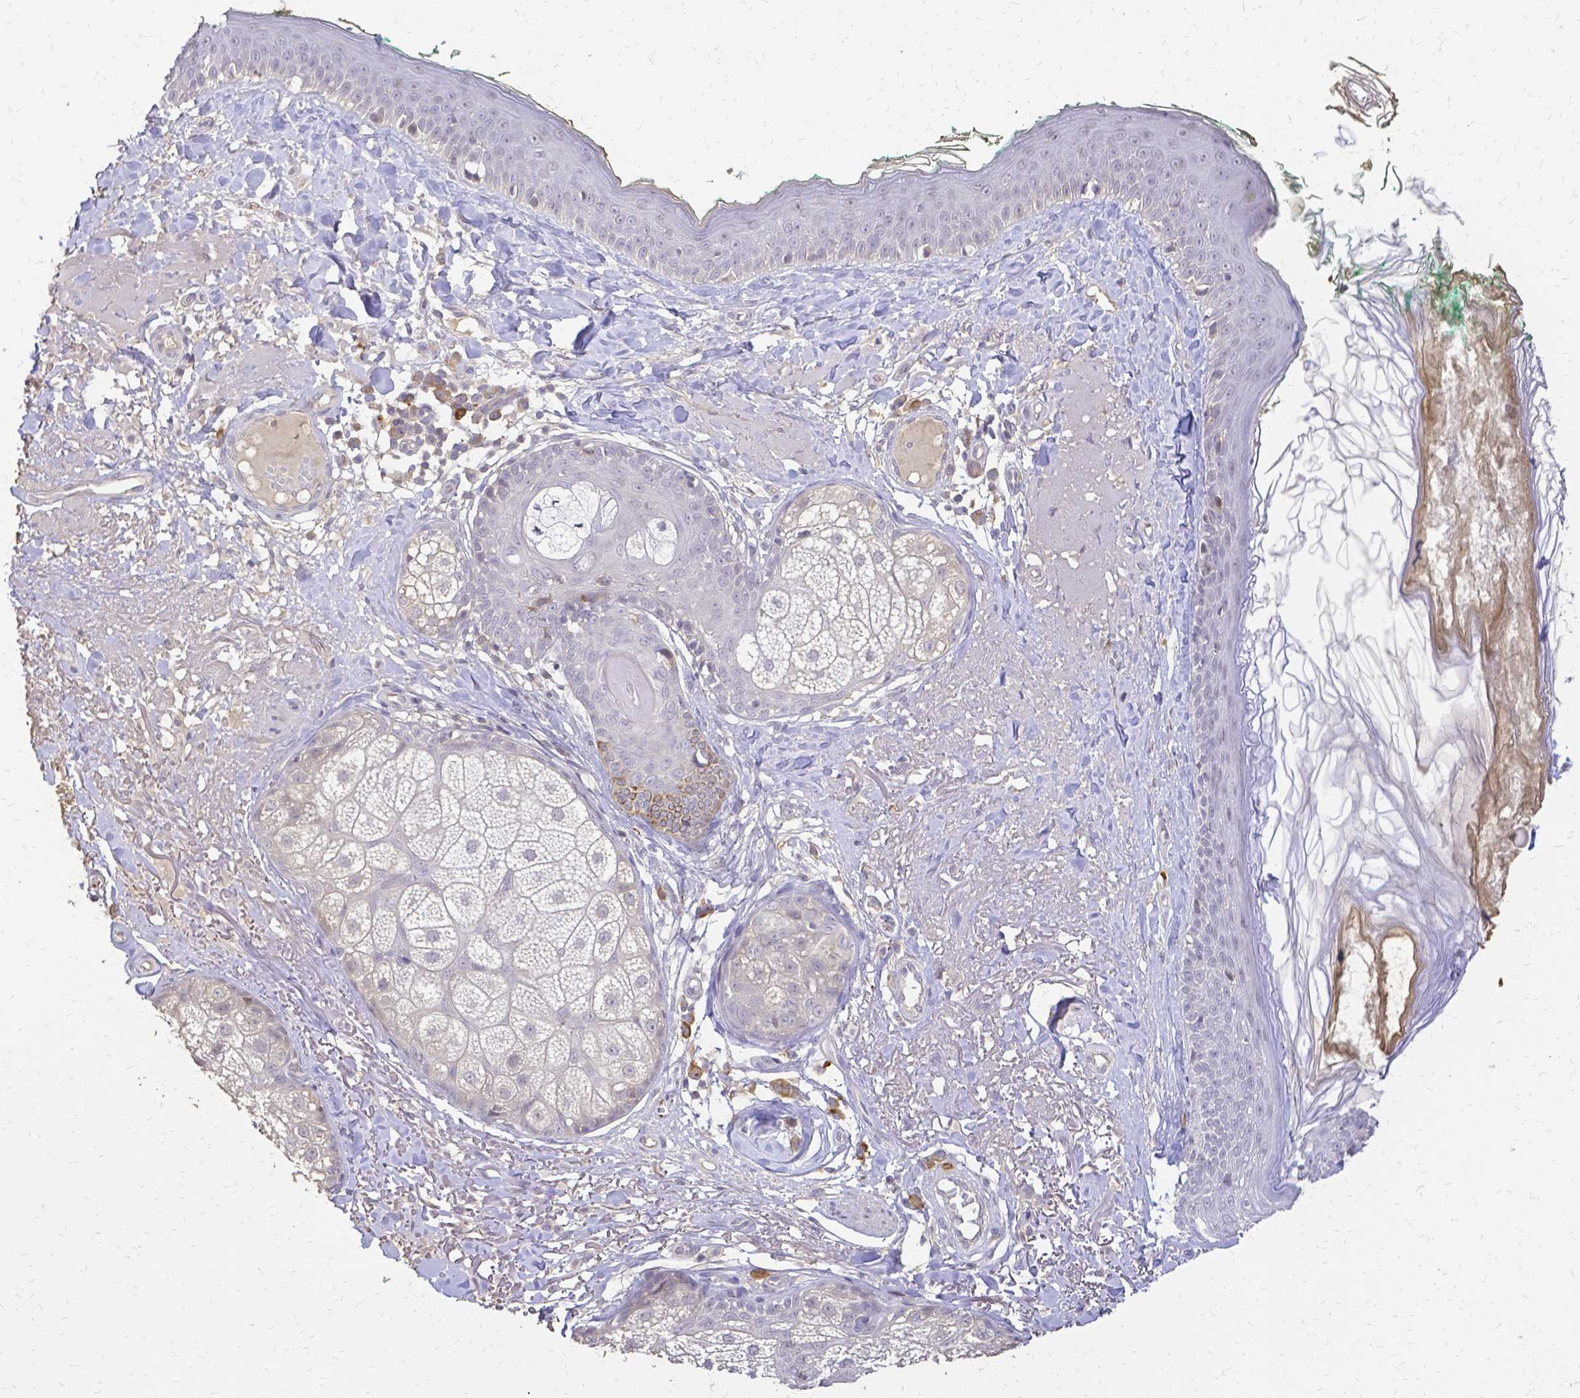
{"staining": {"intensity": "negative", "quantity": "none", "location": "none"}, "tissue": "skin", "cell_type": "Fibroblasts", "image_type": "normal", "snomed": [{"axis": "morphology", "description": "Normal tissue, NOS"}, {"axis": "topography", "description": "Skin"}], "caption": "Fibroblasts show no significant staining in normal skin. (DAB IHC with hematoxylin counter stain).", "gene": "CIB1", "patient": {"sex": "male", "age": 73}}